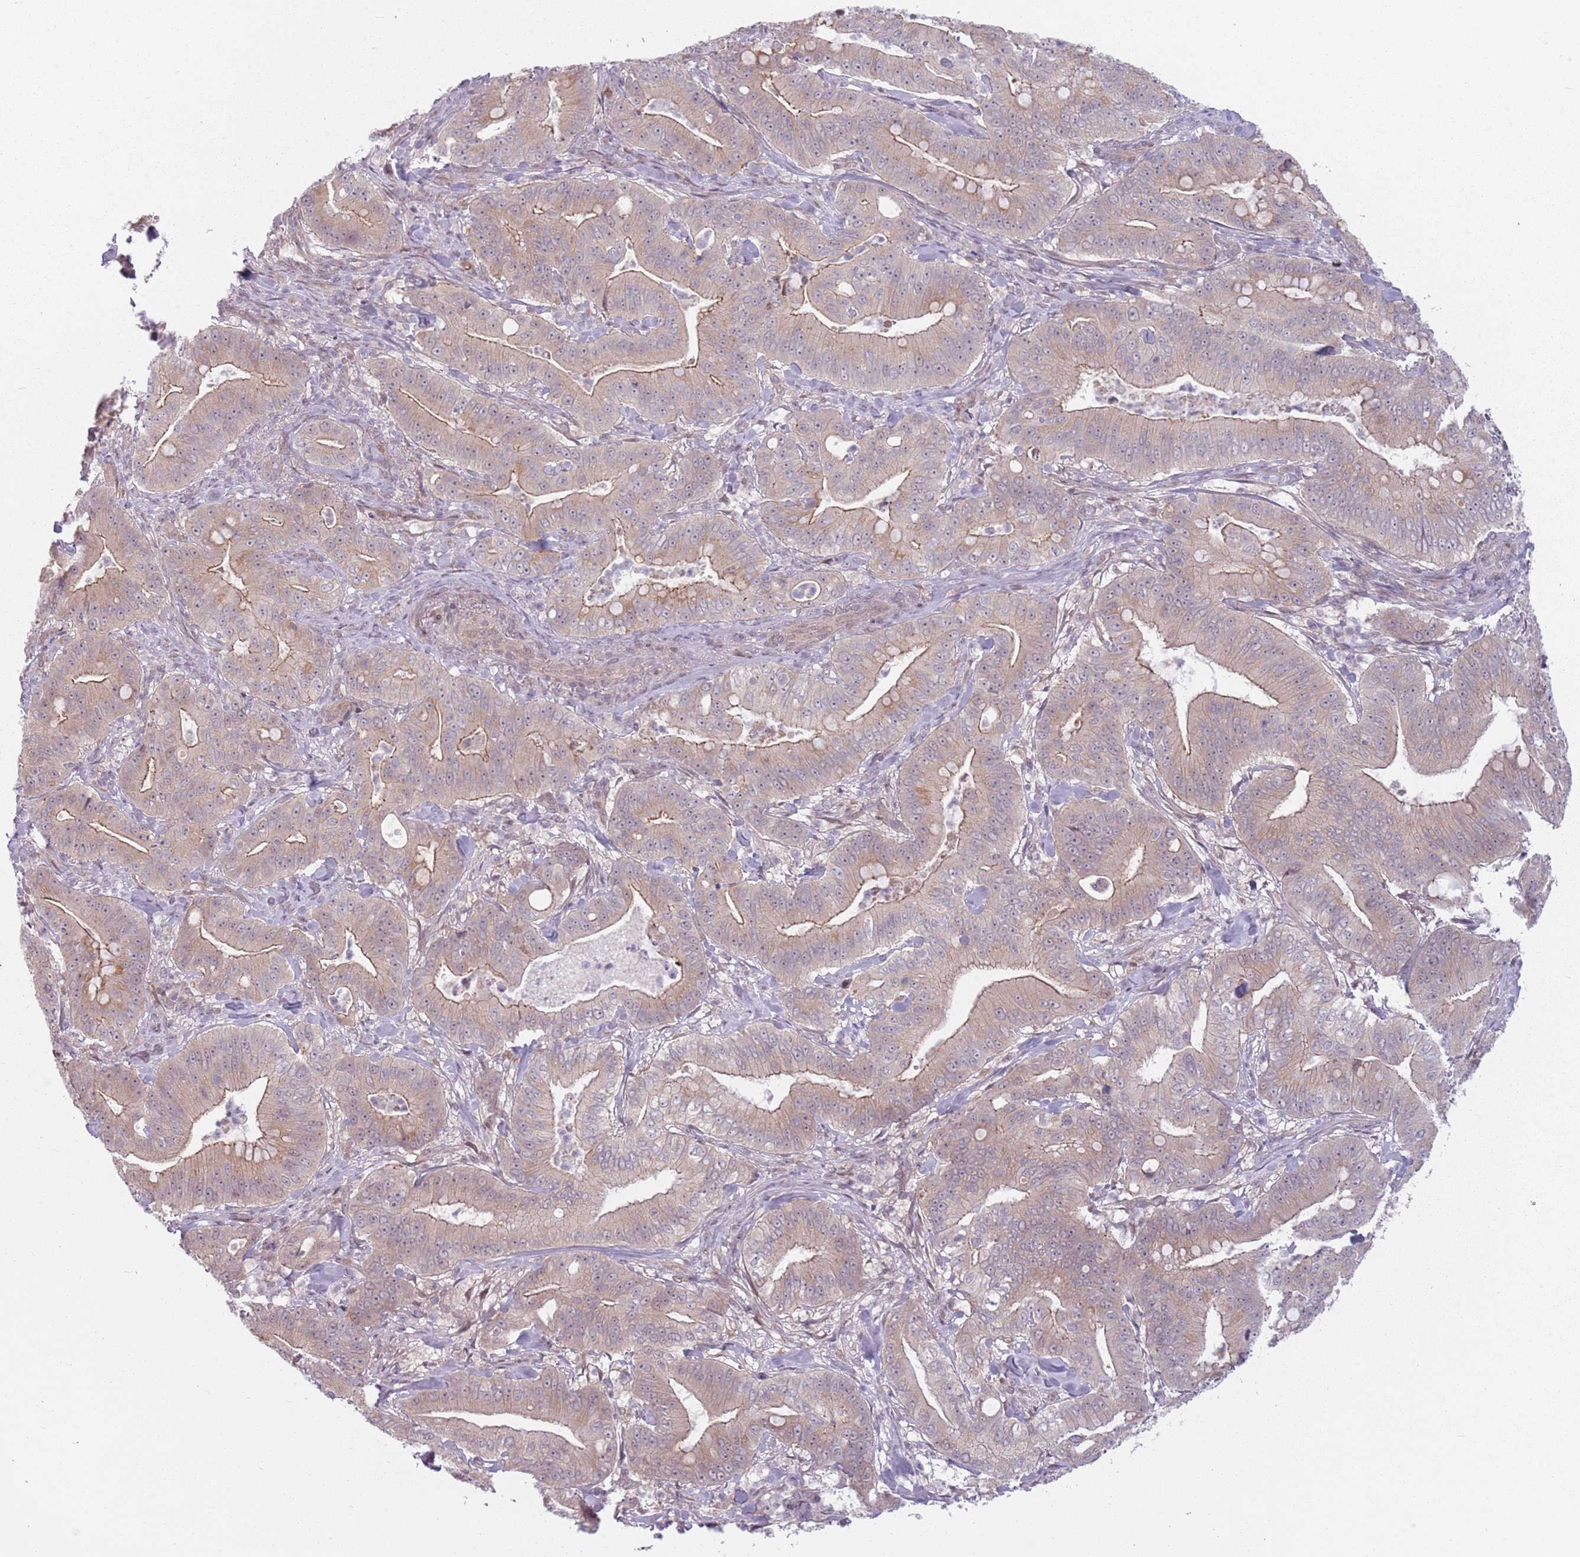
{"staining": {"intensity": "weak", "quantity": "25%-75%", "location": "cytoplasmic/membranous,nuclear"}, "tissue": "pancreatic cancer", "cell_type": "Tumor cells", "image_type": "cancer", "snomed": [{"axis": "morphology", "description": "Adenocarcinoma, NOS"}, {"axis": "topography", "description": "Pancreas"}], "caption": "Immunohistochemical staining of pancreatic cancer (adenocarcinoma) exhibits weak cytoplasmic/membranous and nuclear protein expression in approximately 25%-75% of tumor cells.", "gene": "ADGRG1", "patient": {"sex": "male", "age": 71}}